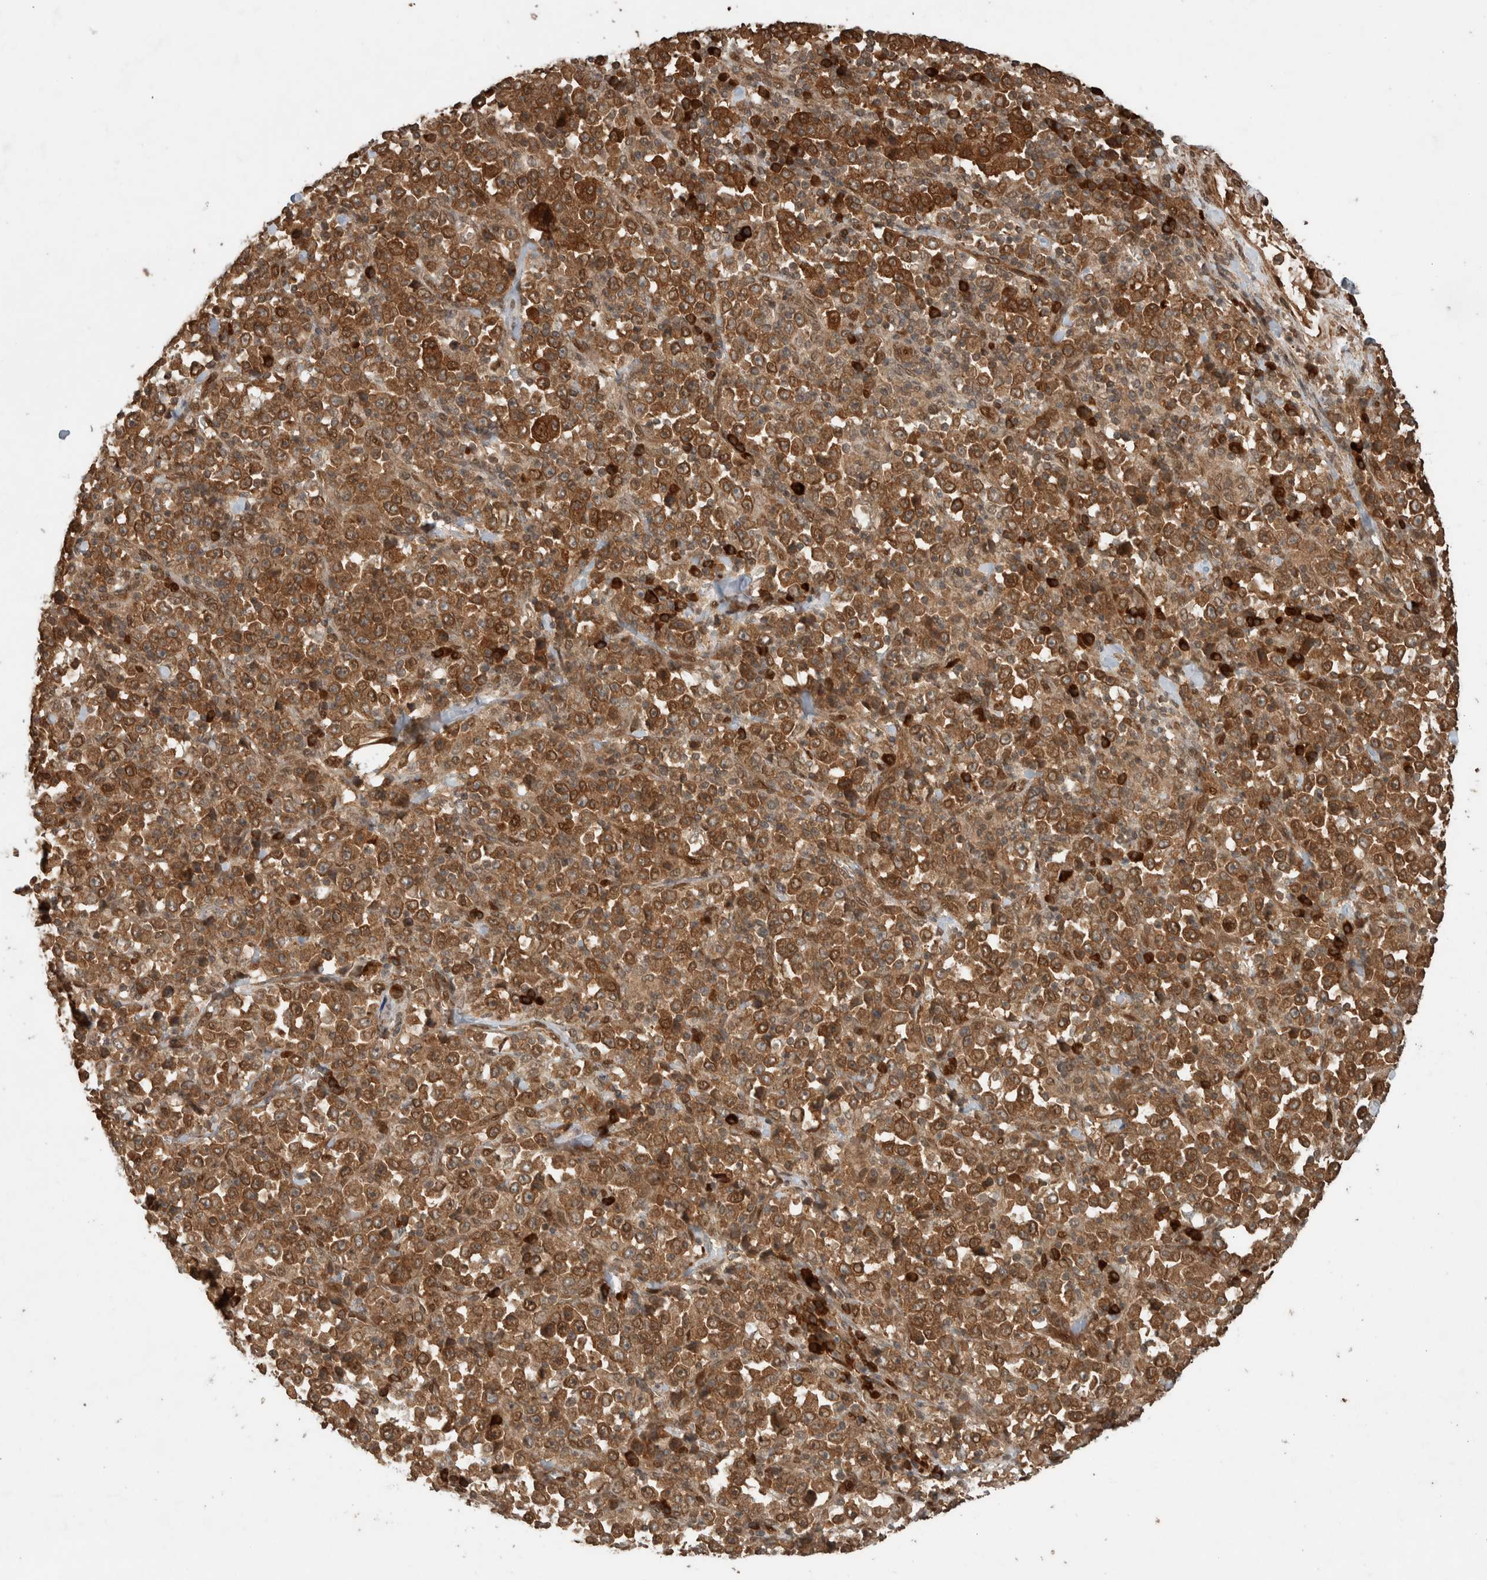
{"staining": {"intensity": "moderate", "quantity": ">75%", "location": "cytoplasmic/membranous"}, "tissue": "stomach cancer", "cell_type": "Tumor cells", "image_type": "cancer", "snomed": [{"axis": "morphology", "description": "Normal tissue, NOS"}, {"axis": "morphology", "description": "Adenocarcinoma, NOS"}, {"axis": "topography", "description": "Stomach, upper"}, {"axis": "topography", "description": "Stomach"}], "caption": "Tumor cells reveal medium levels of moderate cytoplasmic/membranous staining in about >75% of cells in human stomach adenocarcinoma. (DAB (3,3'-diaminobenzidine) IHC, brown staining for protein, blue staining for nuclei).", "gene": "CNTROB", "patient": {"sex": "male", "age": 59}}